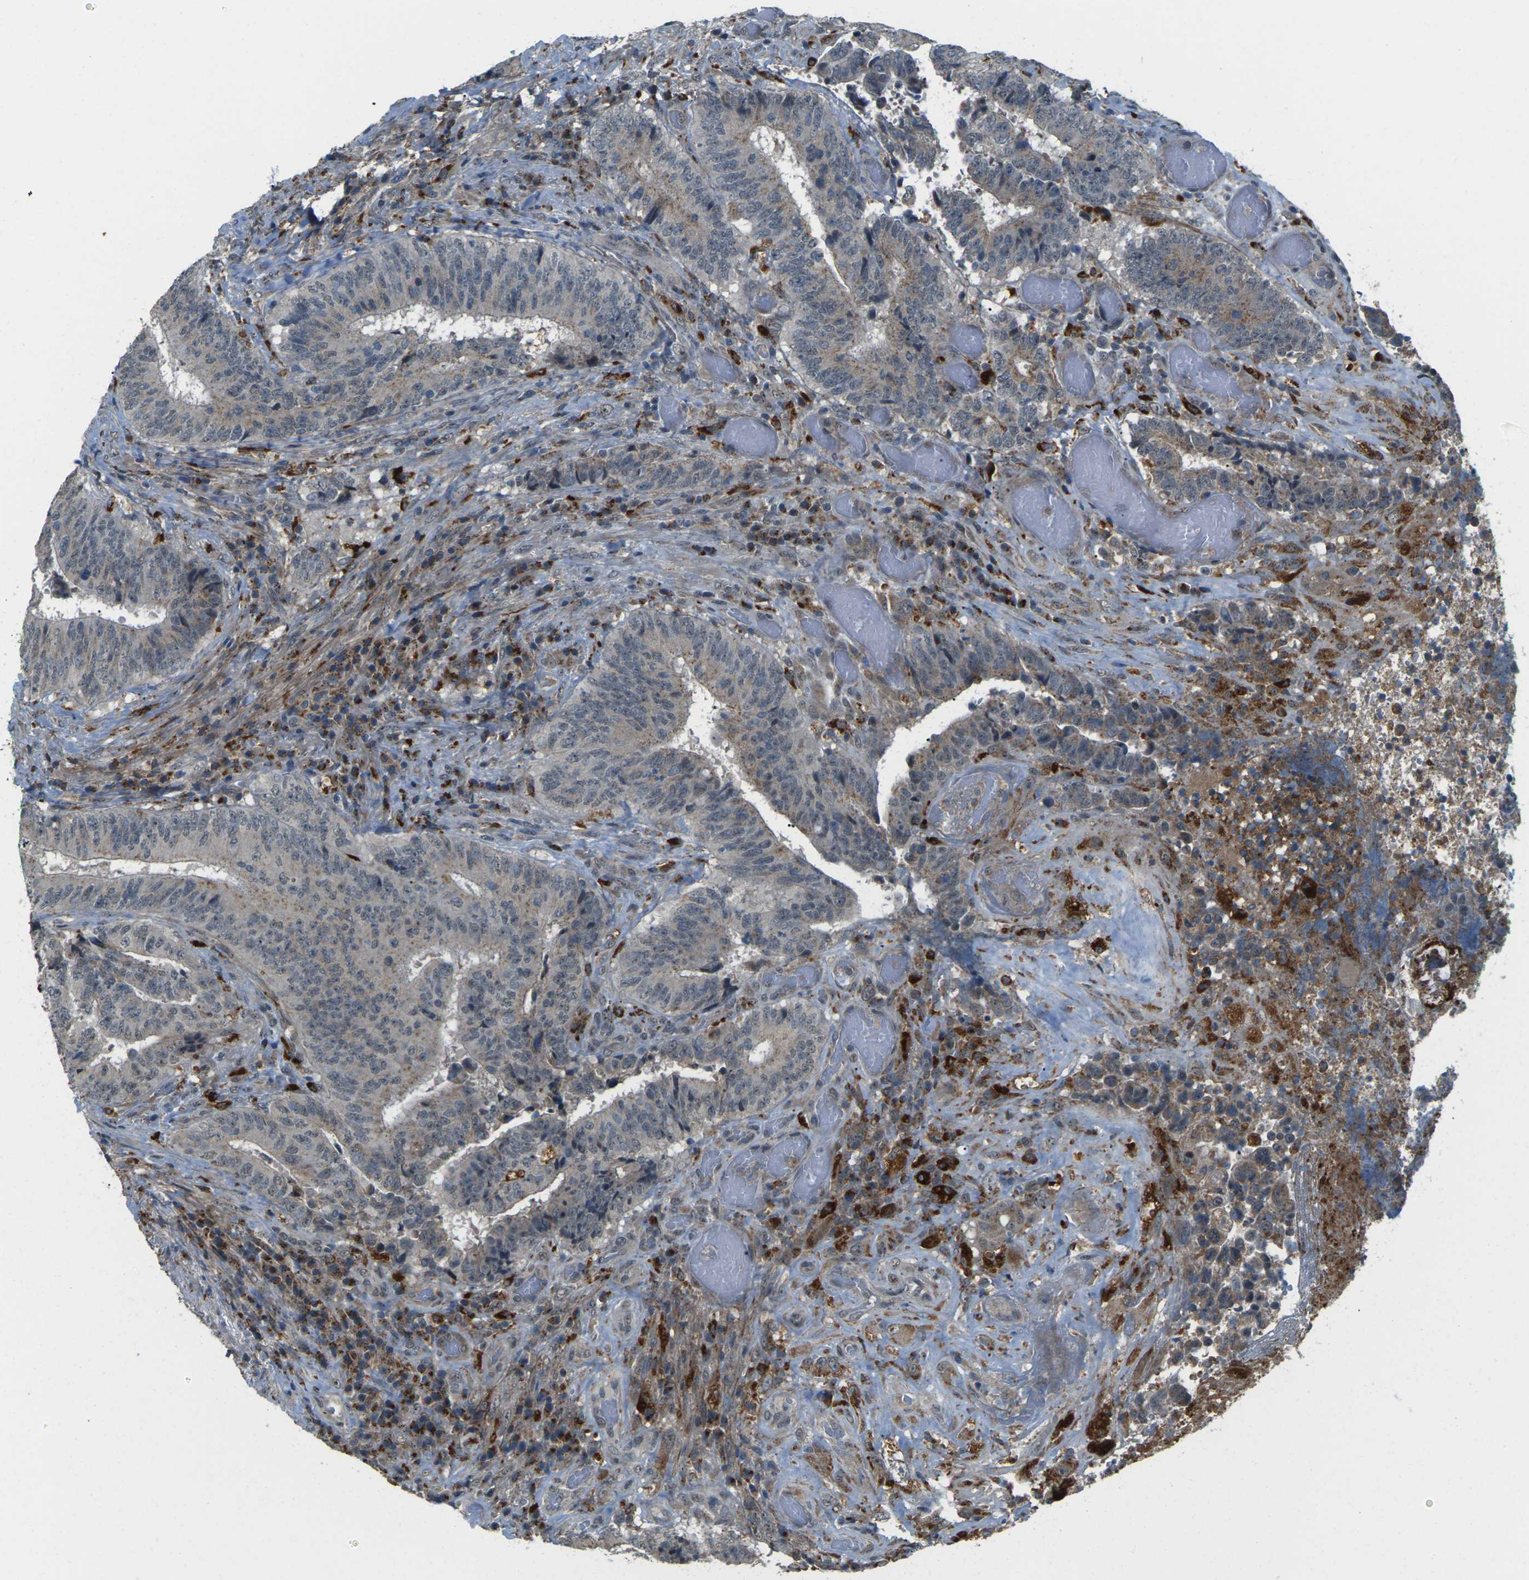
{"staining": {"intensity": "weak", "quantity": "<25%", "location": "cytoplasmic/membranous"}, "tissue": "colorectal cancer", "cell_type": "Tumor cells", "image_type": "cancer", "snomed": [{"axis": "morphology", "description": "Adenocarcinoma, NOS"}, {"axis": "topography", "description": "Rectum"}], "caption": "This is an IHC micrograph of human colorectal cancer (adenocarcinoma). There is no staining in tumor cells.", "gene": "SLC31A2", "patient": {"sex": "male", "age": 72}}